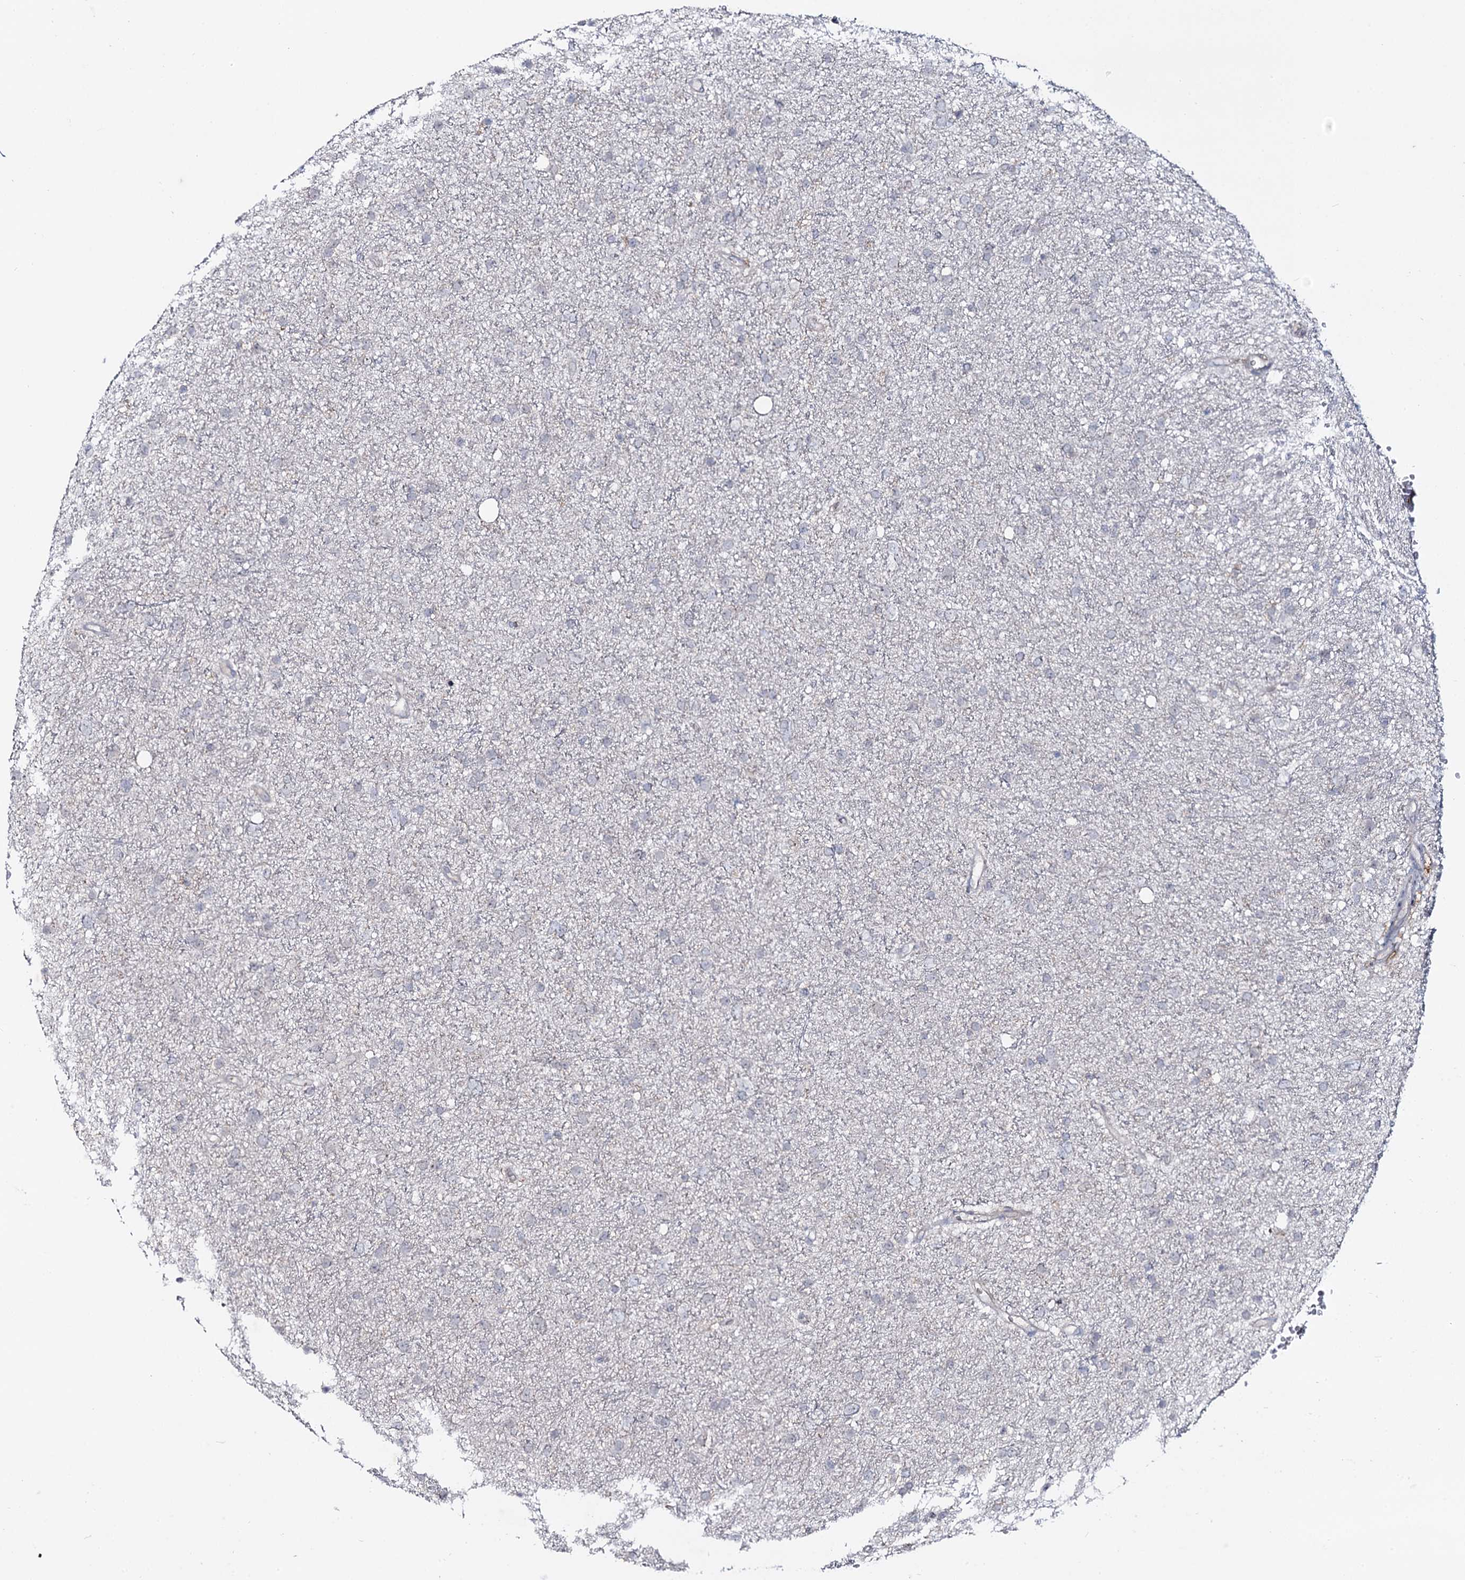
{"staining": {"intensity": "negative", "quantity": "none", "location": "none"}, "tissue": "glioma", "cell_type": "Tumor cells", "image_type": "cancer", "snomed": [{"axis": "morphology", "description": "Glioma, malignant, Low grade"}, {"axis": "topography", "description": "Cerebral cortex"}], "caption": "Tumor cells are negative for brown protein staining in glioma.", "gene": "SNAP23", "patient": {"sex": "female", "age": 39}}